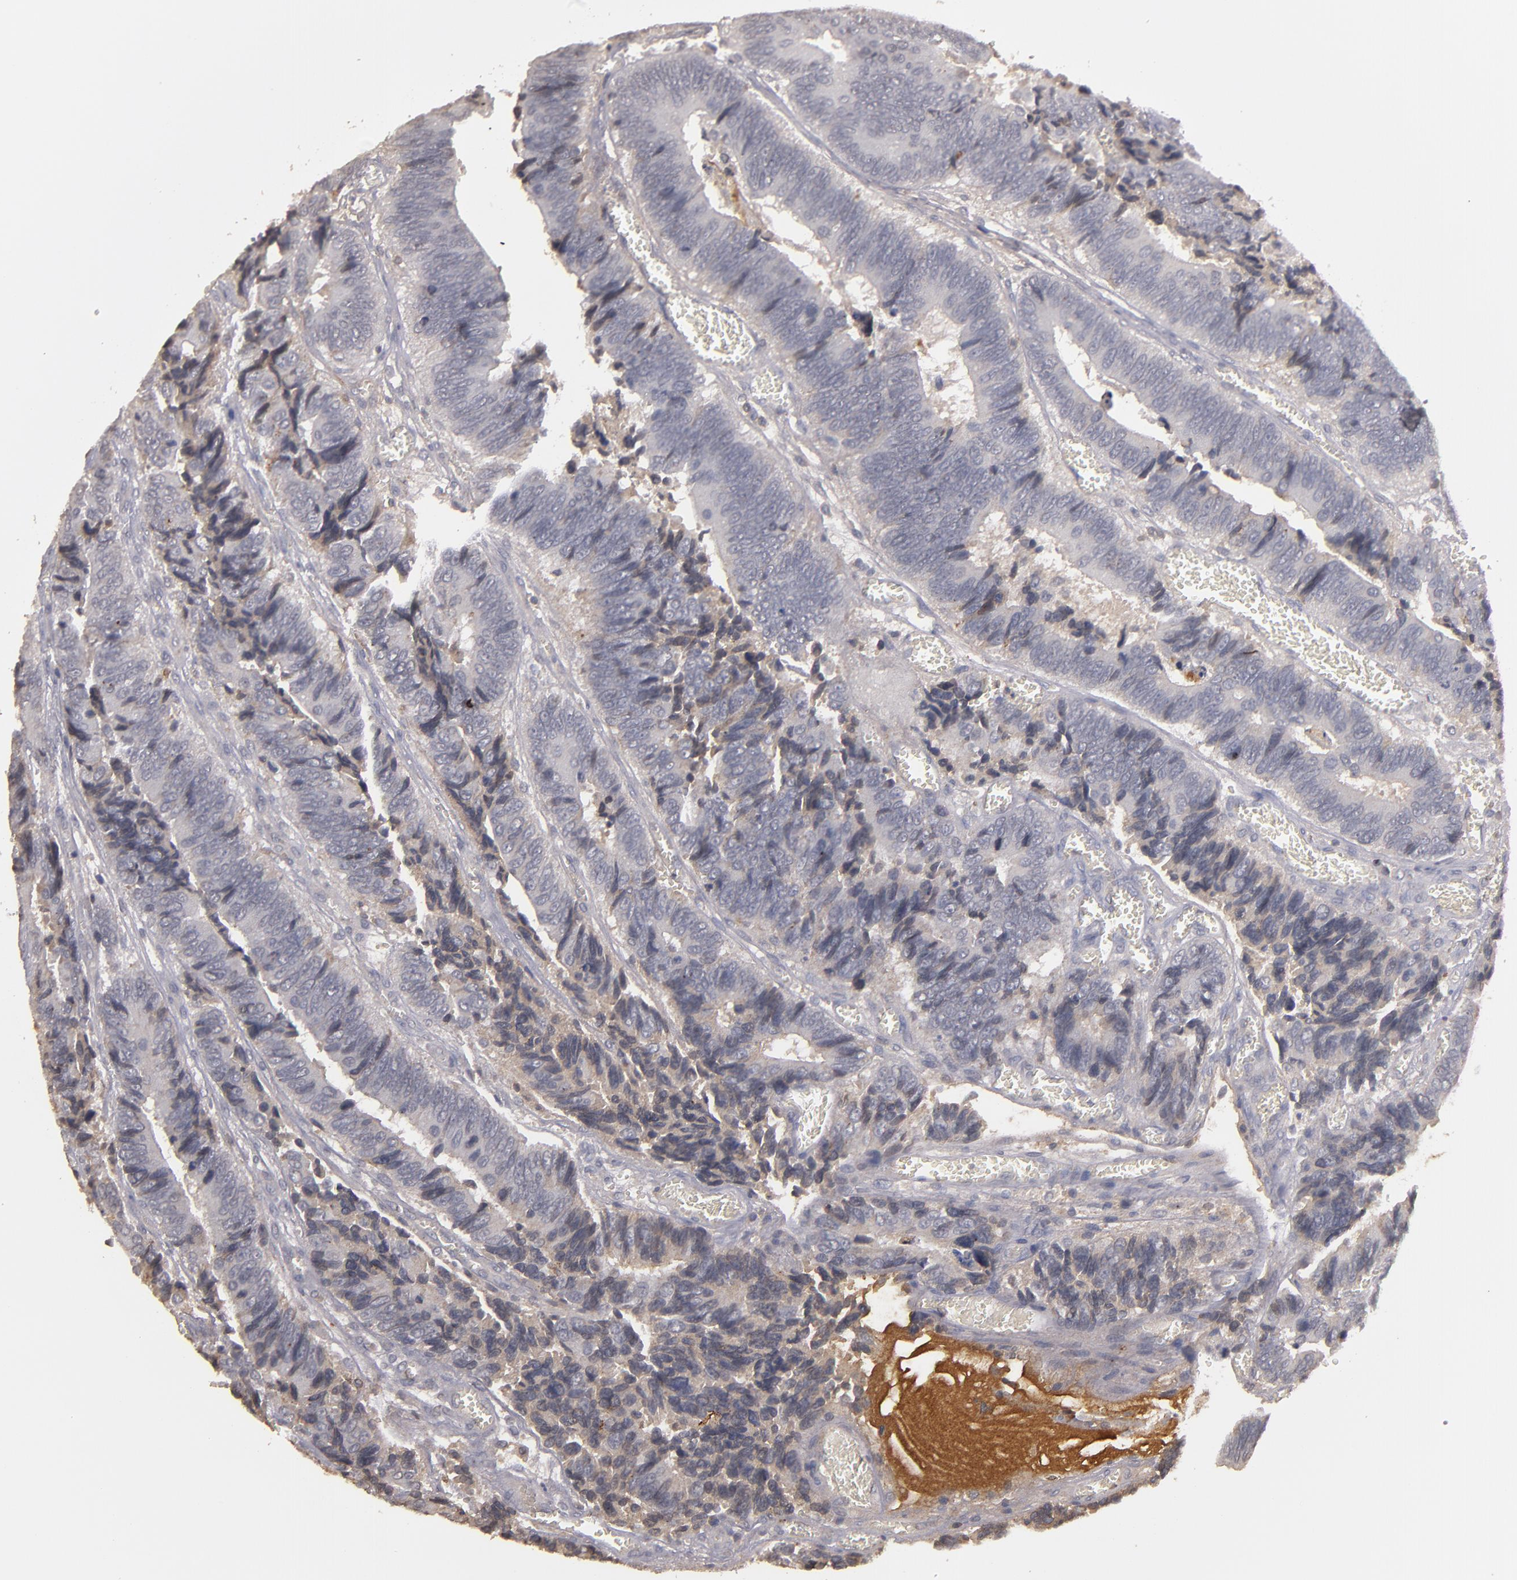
{"staining": {"intensity": "negative", "quantity": "none", "location": "none"}, "tissue": "colorectal cancer", "cell_type": "Tumor cells", "image_type": "cancer", "snomed": [{"axis": "morphology", "description": "Adenocarcinoma, NOS"}, {"axis": "topography", "description": "Colon"}], "caption": "This is an IHC histopathology image of human adenocarcinoma (colorectal). There is no staining in tumor cells.", "gene": "MBL2", "patient": {"sex": "male", "age": 72}}